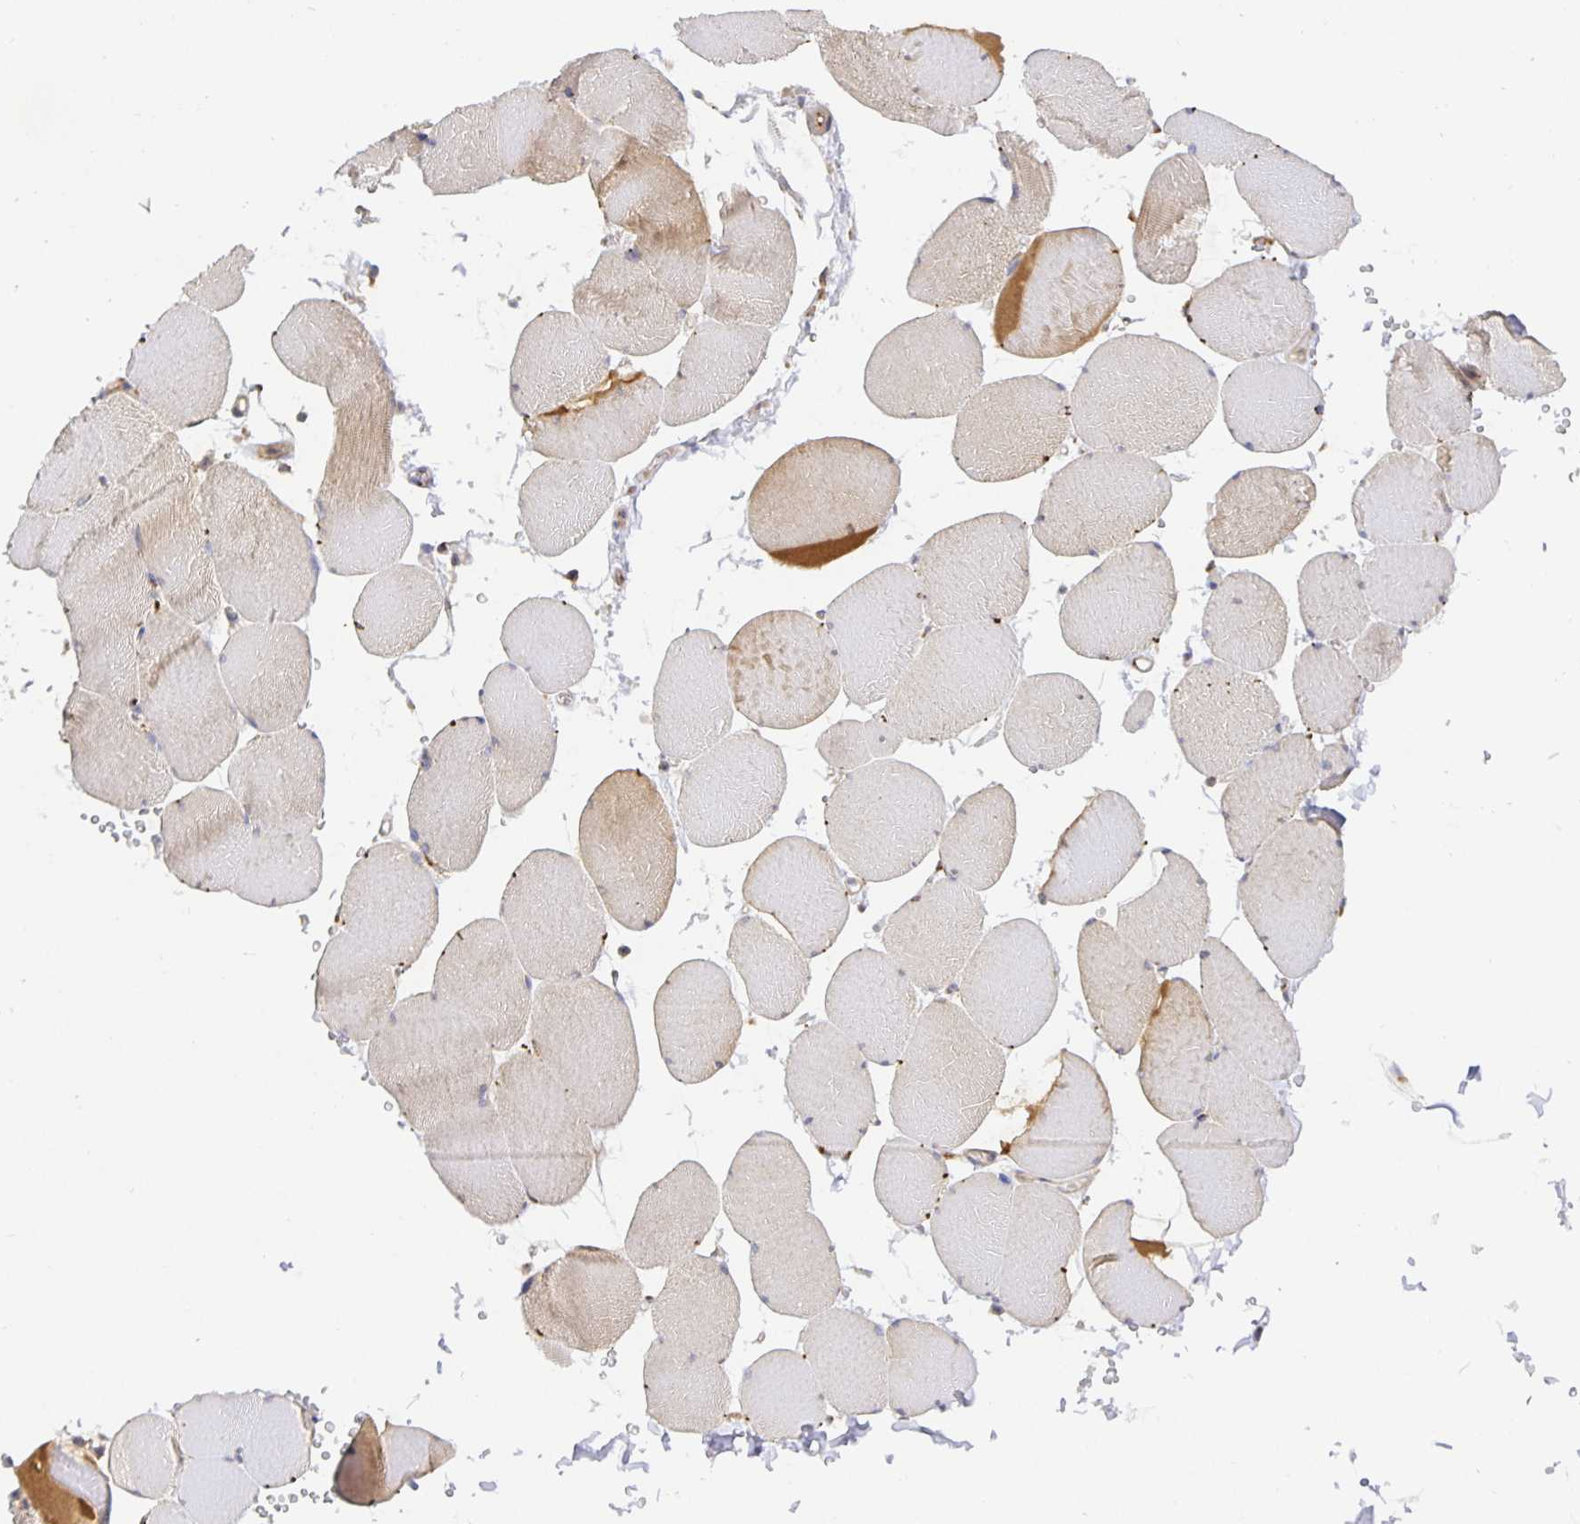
{"staining": {"intensity": "weak", "quantity": "25%-75%", "location": "cytoplasmic/membranous"}, "tissue": "skeletal muscle", "cell_type": "Myocytes", "image_type": "normal", "snomed": [{"axis": "morphology", "description": "Normal tissue, NOS"}, {"axis": "topography", "description": "Skeletal muscle"}, {"axis": "topography", "description": "Head-Neck"}], "caption": "Brown immunohistochemical staining in benign skeletal muscle exhibits weak cytoplasmic/membranous positivity in approximately 25%-75% of myocytes.", "gene": "USO1", "patient": {"sex": "male", "age": 66}}